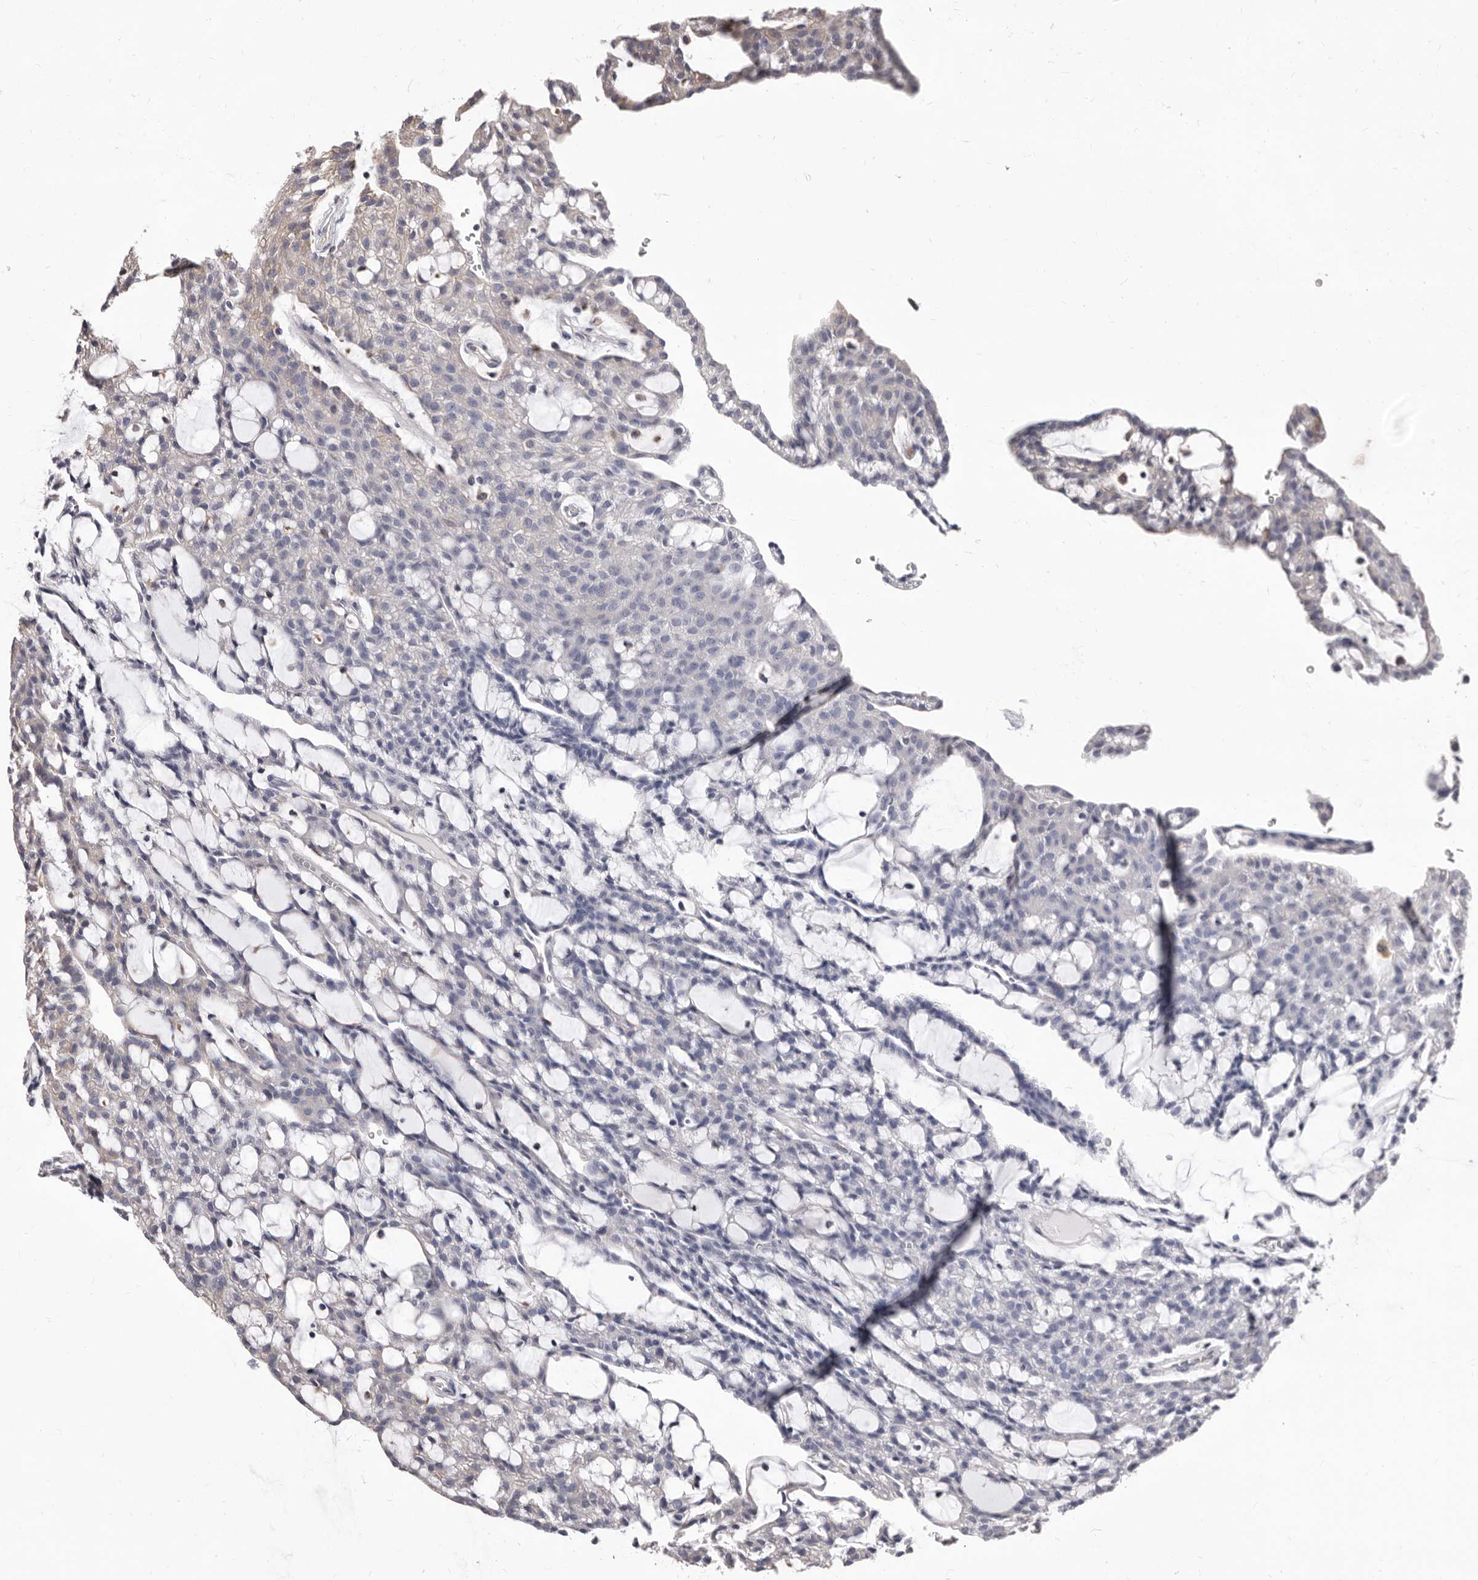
{"staining": {"intensity": "negative", "quantity": "none", "location": "none"}, "tissue": "renal cancer", "cell_type": "Tumor cells", "image_type": "cancer", "snomed": [{"axis": "morphology", "description": "Adenocarcinoma, NOS"}, {"axis": "topography", "description": "Kidney"}], "caption": "An image of human renal cancer (adenocarcinoma) is negative for staining in tumor cells. Brightfield microscopy of IHC stained with DAB (3,3'-diaminobenzidine) (brown) and hematoxylin (blue), captured at high magnification.", "gene": "NIBAN1", "patient": {"sex": "male", "age": 63}}